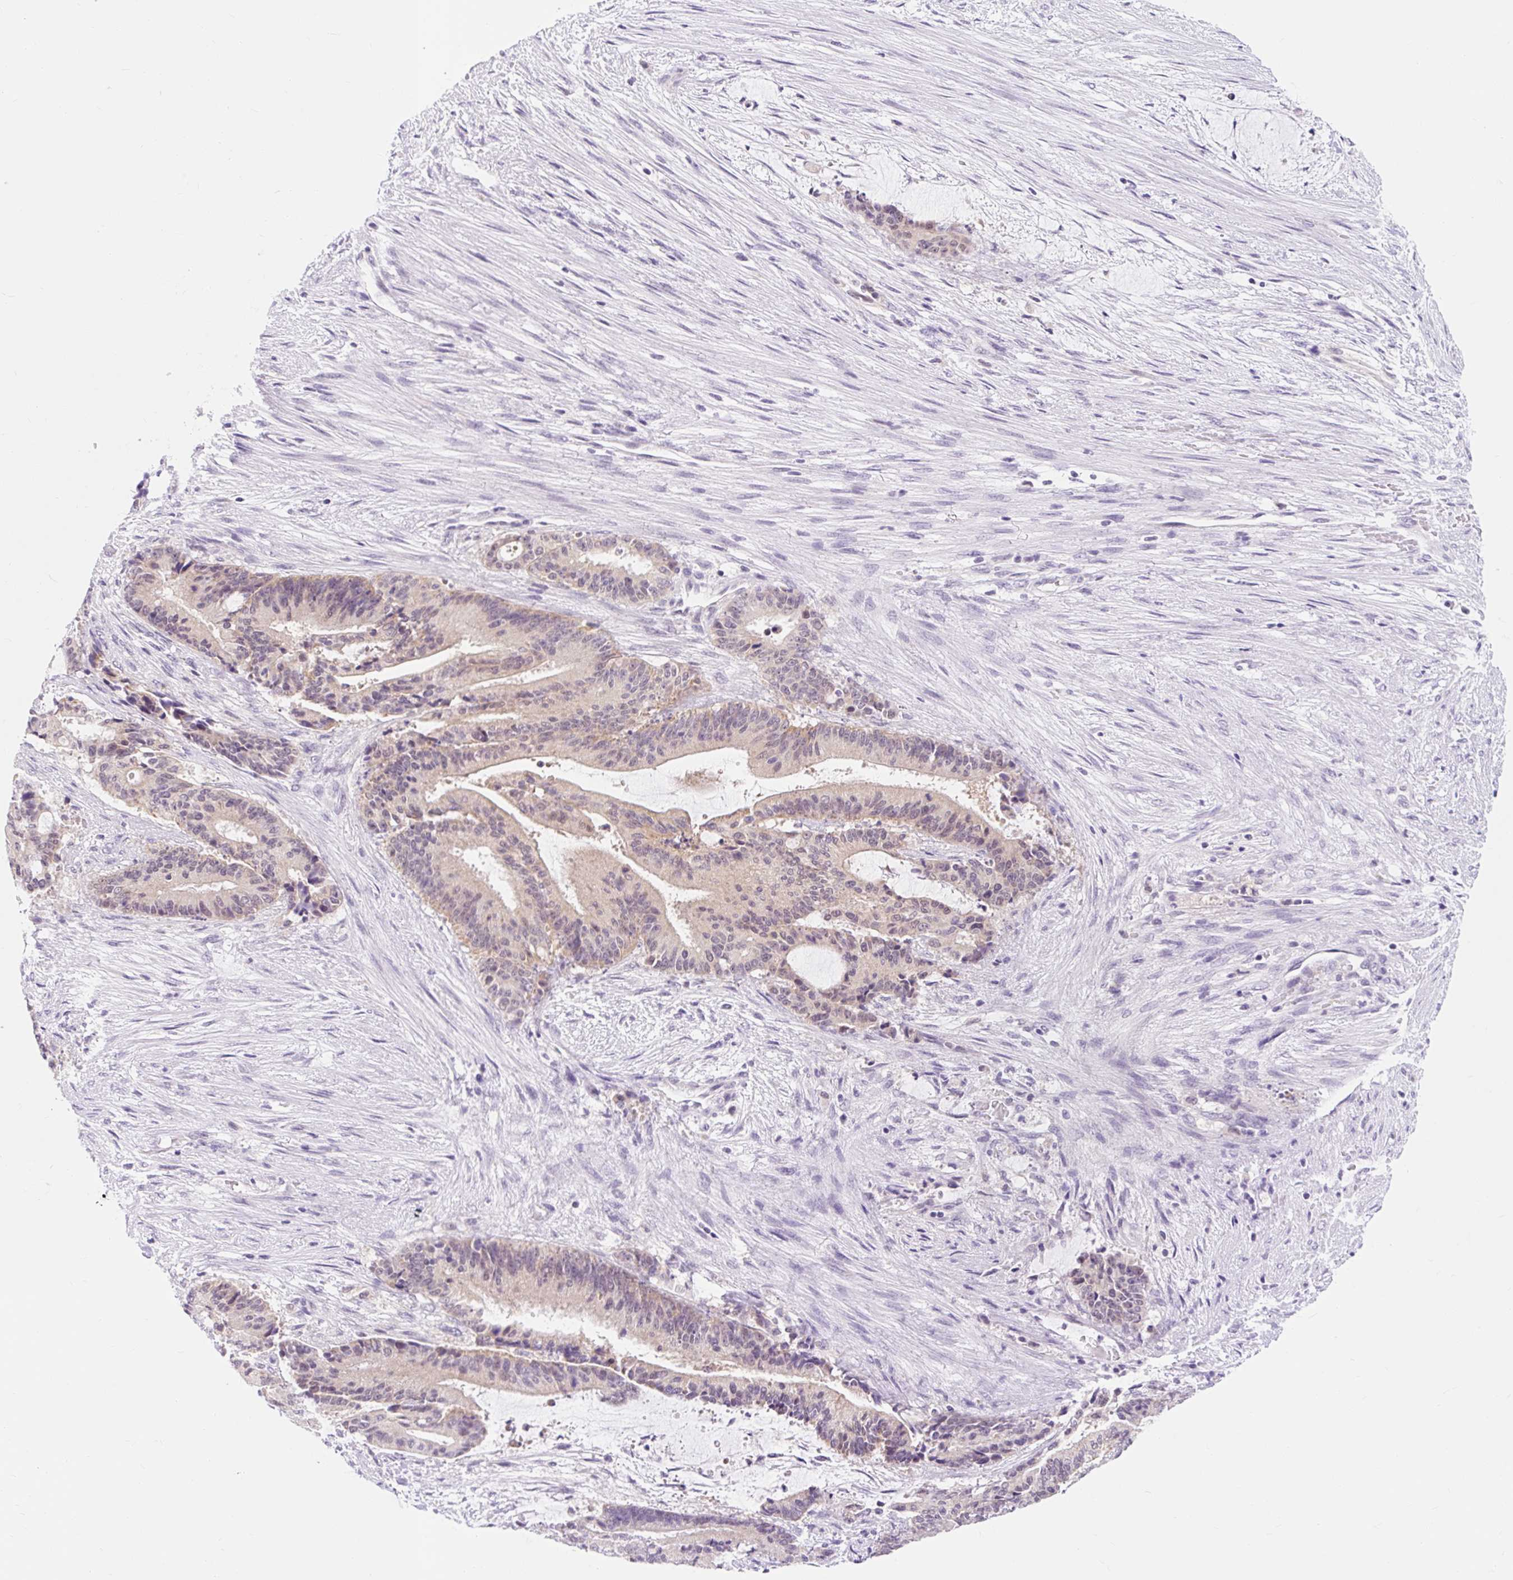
{"staining": {"intensity": "weak", "quantity": "25%-75%", "location": "nuclear"}, "tissue": "liver cancer", "cell_type": "Tumor cells", "image_type": "cancer", "snomed": [{"axis": "morphology", "description": "Normal tissue, NOS"}, {"axis": "morphology", "description": "Cholangiocarcinoma"}, {"axis": "topography", "description": "Liver"}, {"axis": "topography", "description": "Peripheral nerve tissue"}], "caption": "This micrograph shows cholangiocarcinoma (liver) stained with IHC to label a protein in brown. The nuclear of tumor cells show weak positivity for the protein. Nuclei are counter-stained blue.", "gene": "ITPK1", "patient": {"sex": "female", "age": 73}}